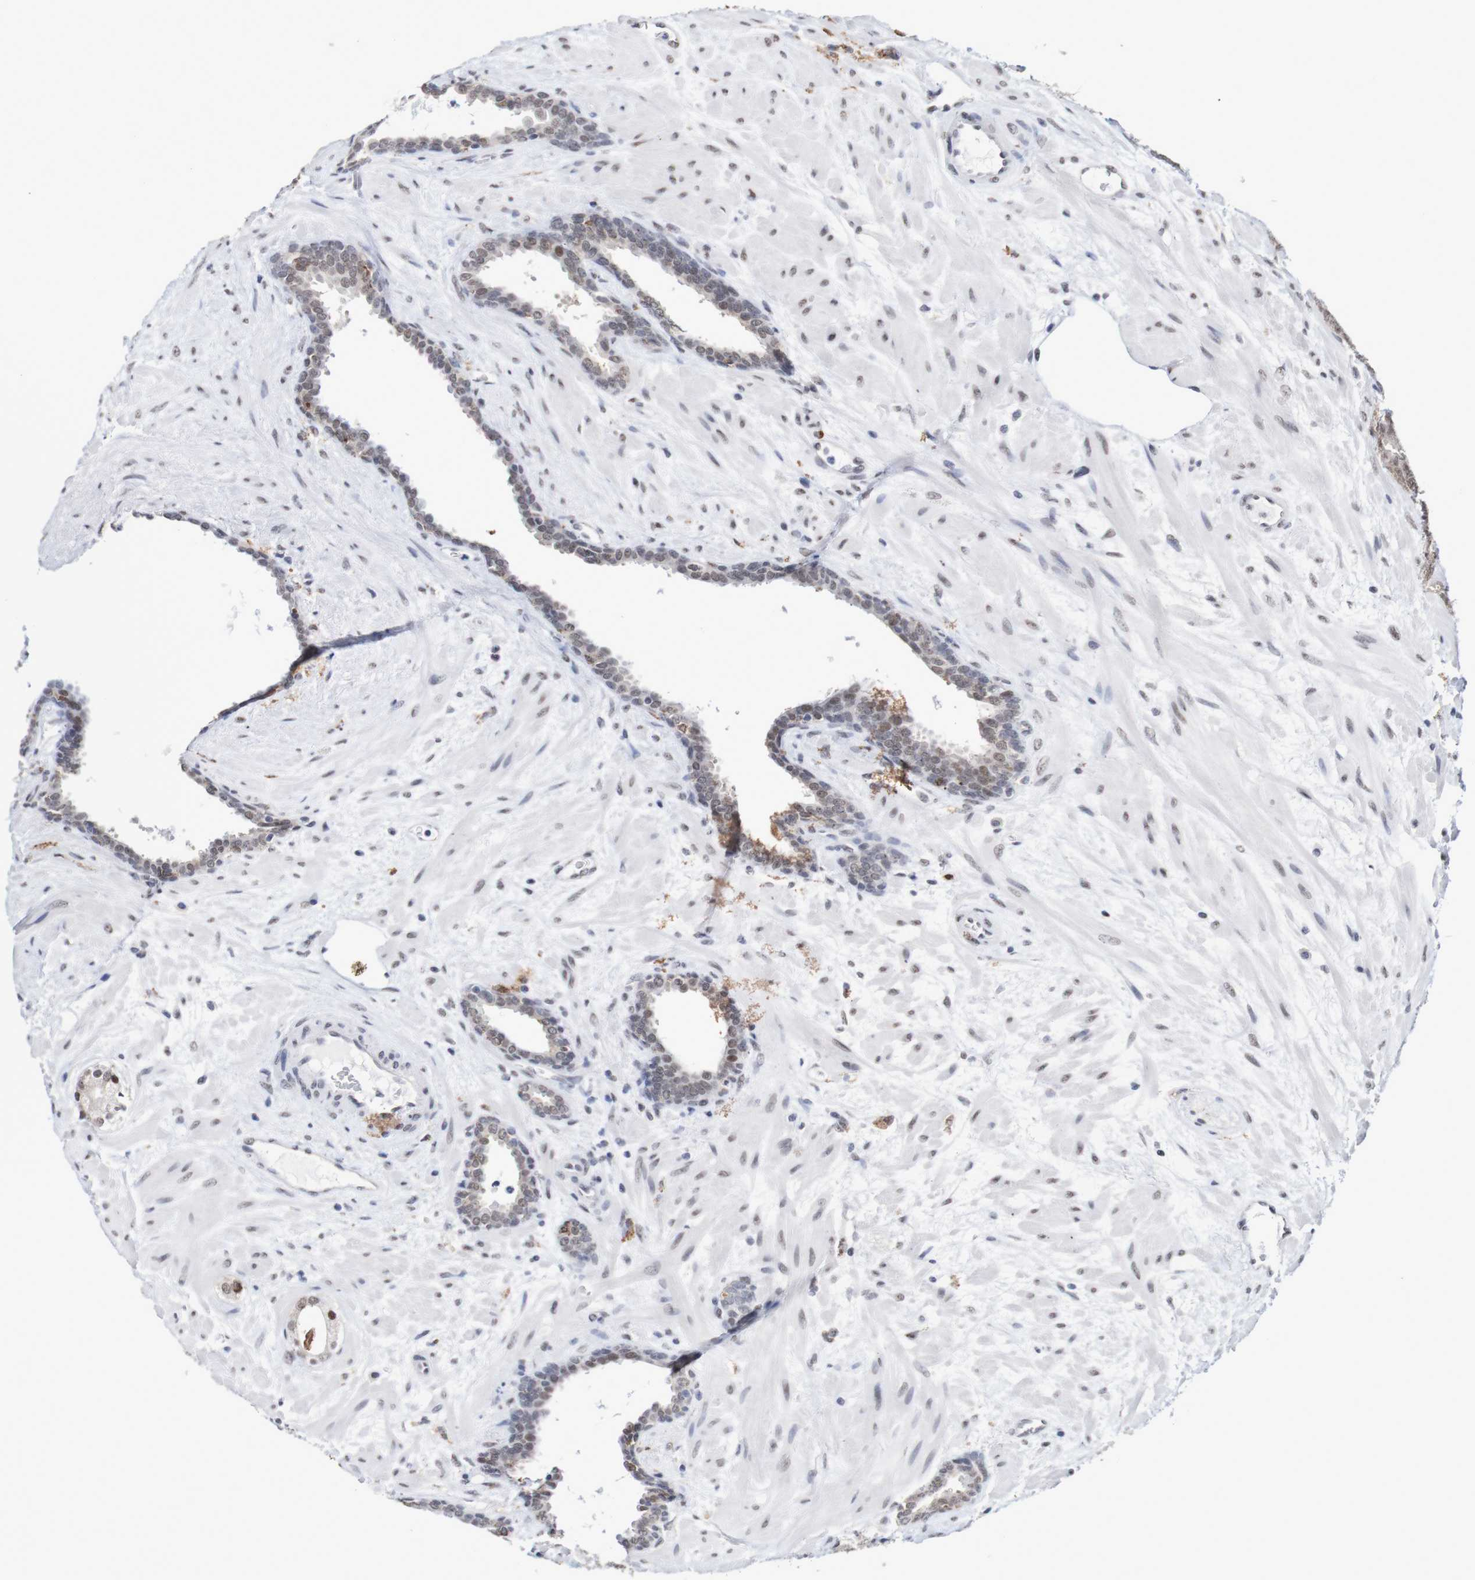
{"staining": {"intensity": "weak", "quantity": ">75%", "location": "nuclear"}, "tissue": "prostate cancer", "cell_type": "Tumor cells", "image_type": "cancer", "snomed": [{"axis": "morphology", "description": "Adenocarcinoma, Low grade"}, {"axis": "topography", "description": "Prostate"}], "caption": "Immunohistochemistry (IHC) of human prostate cancer demonstrates low levels of weak nuclear expression in about >75% of tumor cells. (DAB IHC with brightfield microscopy, high magnification).", "gene": "MRTFB", "patient": {"sex": "male", "age": 63}}